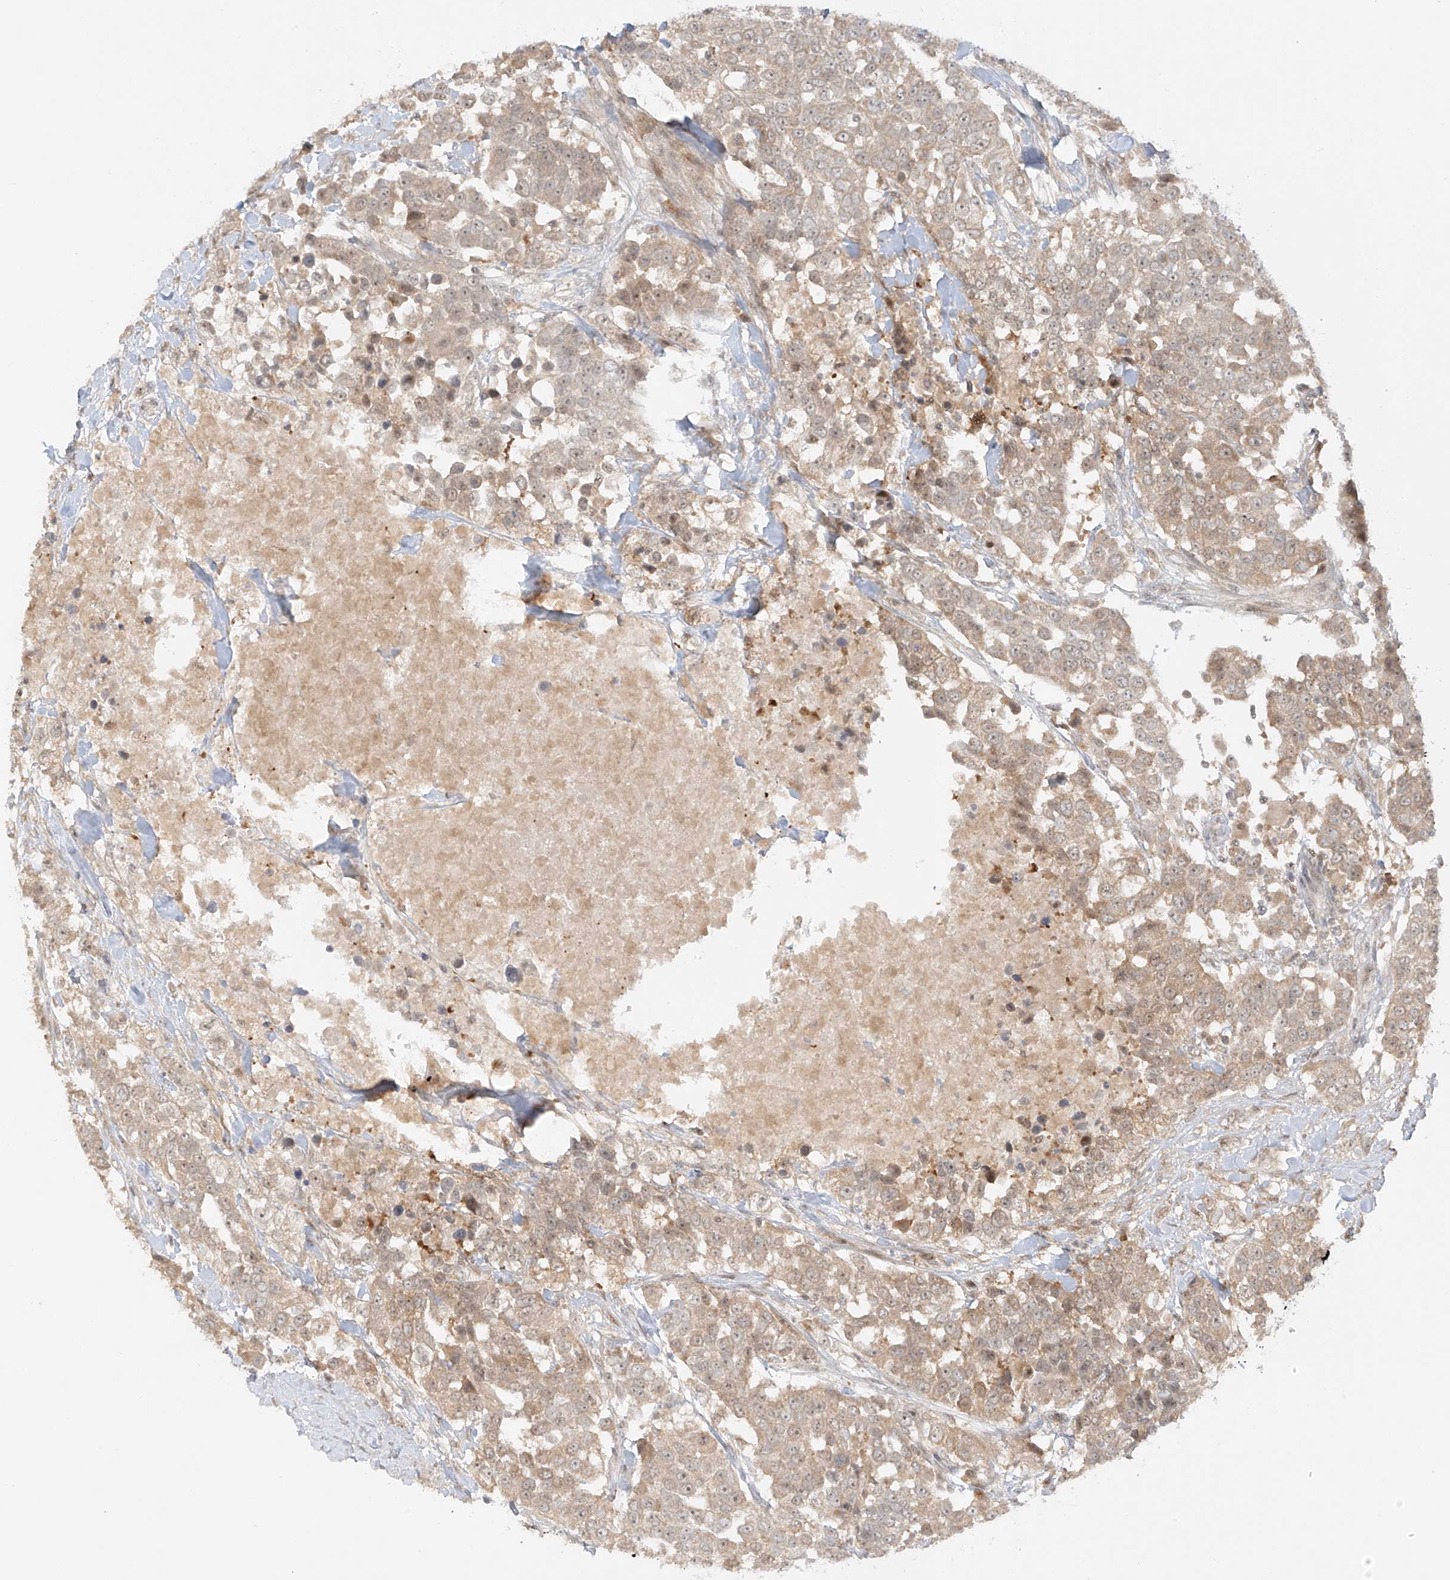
{"staining": {"intensity": "weak", "quantity": ">75%", "location": "cytoplasmic/membranous"}, "tissue": "urothelial cancer", "cell_type": "Tumor cells", "image_type": "cancer", "snomed": [{"axis": "morphology", "description": "Urothelial carcinoma, High grade"}, {"axis": "topography", "description": "Urinary bladder"}], "caption": "Protein expression analysis of high-grade urothelial carcinoma demonstrates weak cytoplasmic/membranous staining in about >75% of tumor cells. The protein of interest is shown in brown color, while the nuclei are stained blue.", "gene": "MIPEP", "patient": {"sex": "female", "age": 80}}